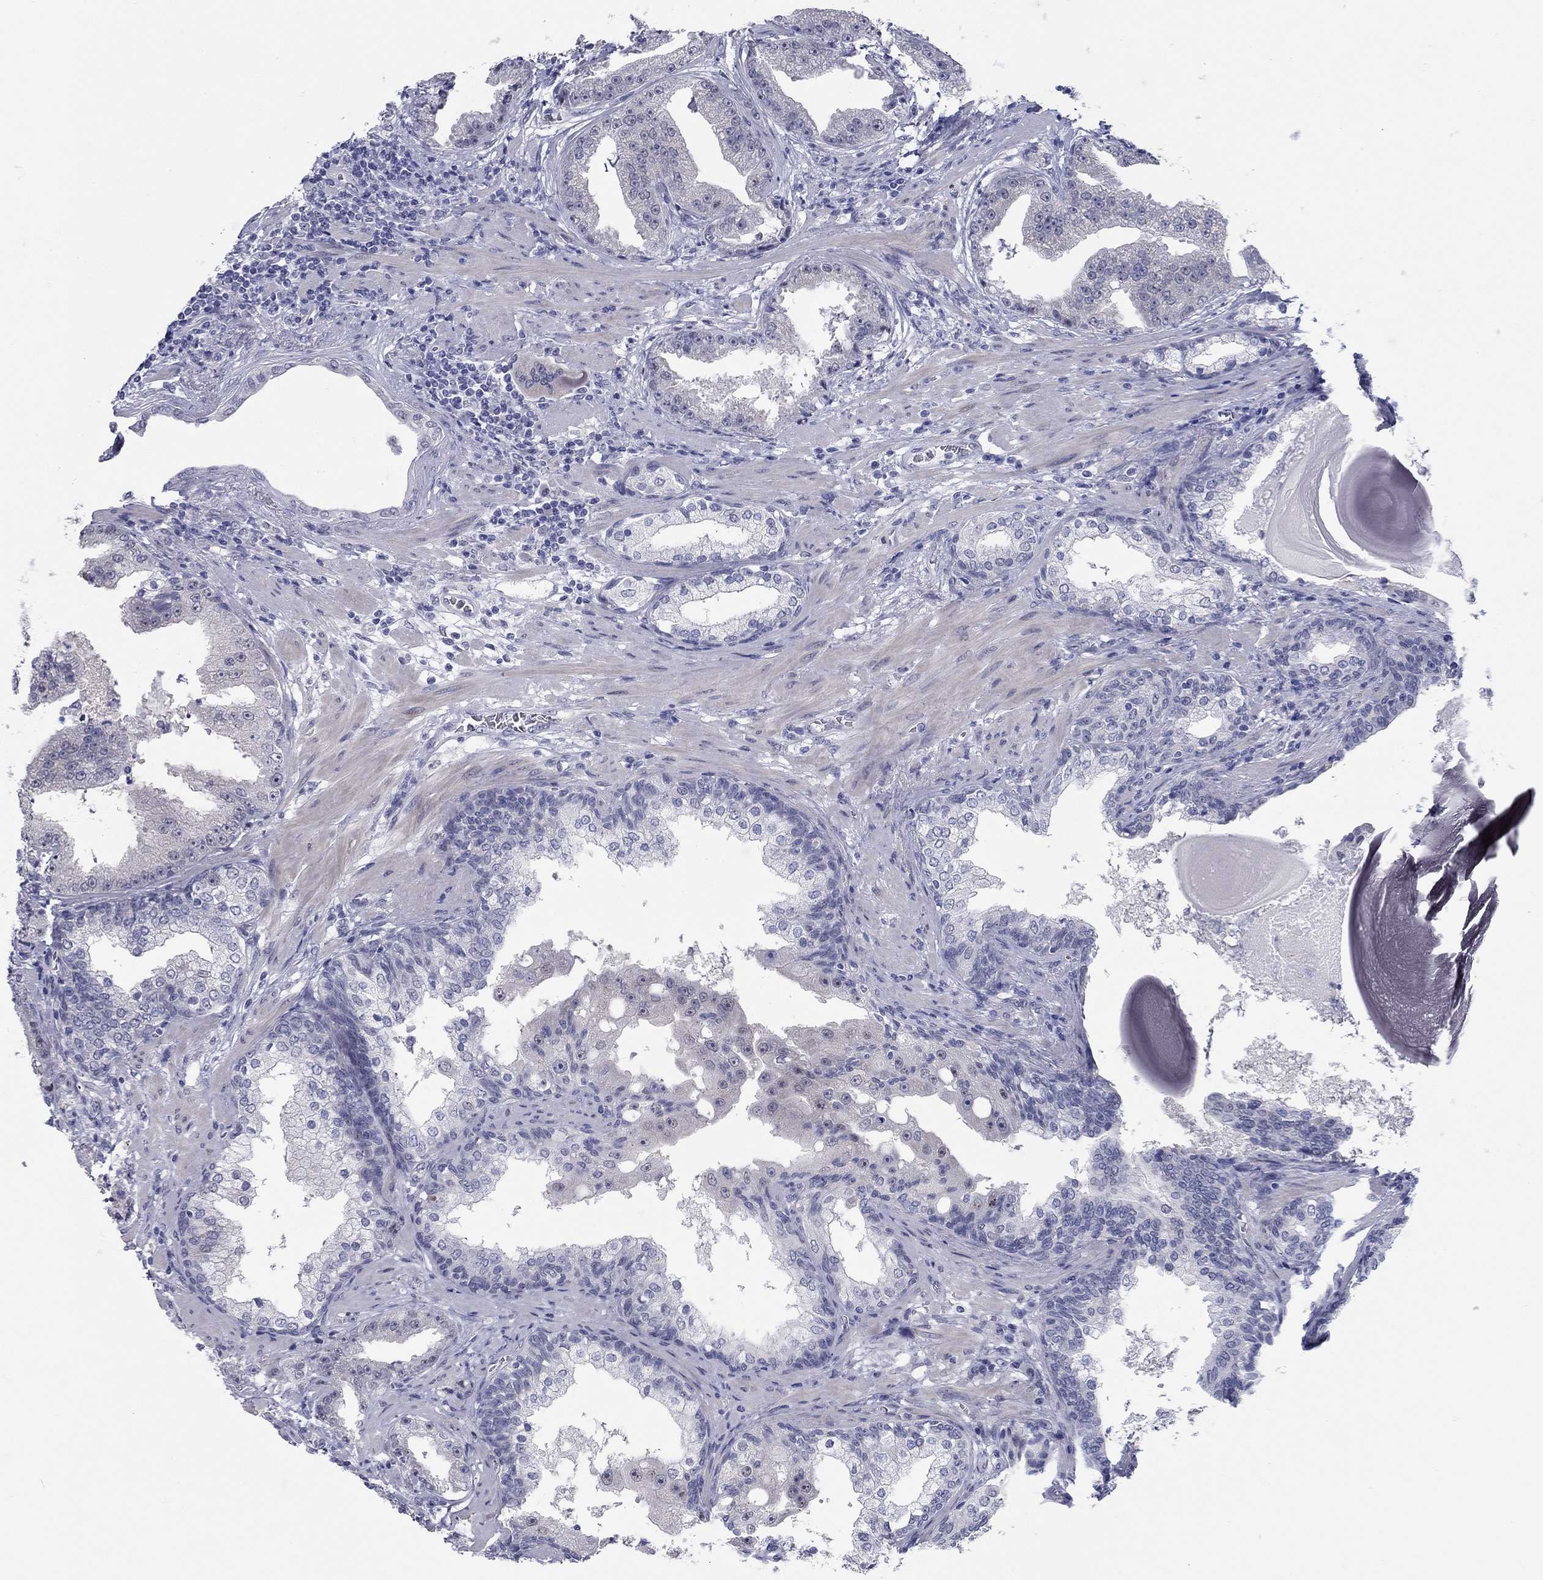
{"staining": {"intensity": "negative", "quantity": "none", "location": "none"}, "tissue": "prostate cancer", "cell_type": "Tumor cells", "image_type": "cancer", "snomed": [{"axis": "morphology", "description": "Adenocarcinoma, Low grade"}, {"axis": "topography", "description": "Prostate"}], "caption": "Immunohistochemical staining of low-grade adenocarcinoma (prostate) exhibits no significant staining in tumor cells.", "gene": "WASF3", "patient": {"sex": "male", "age": 62}}